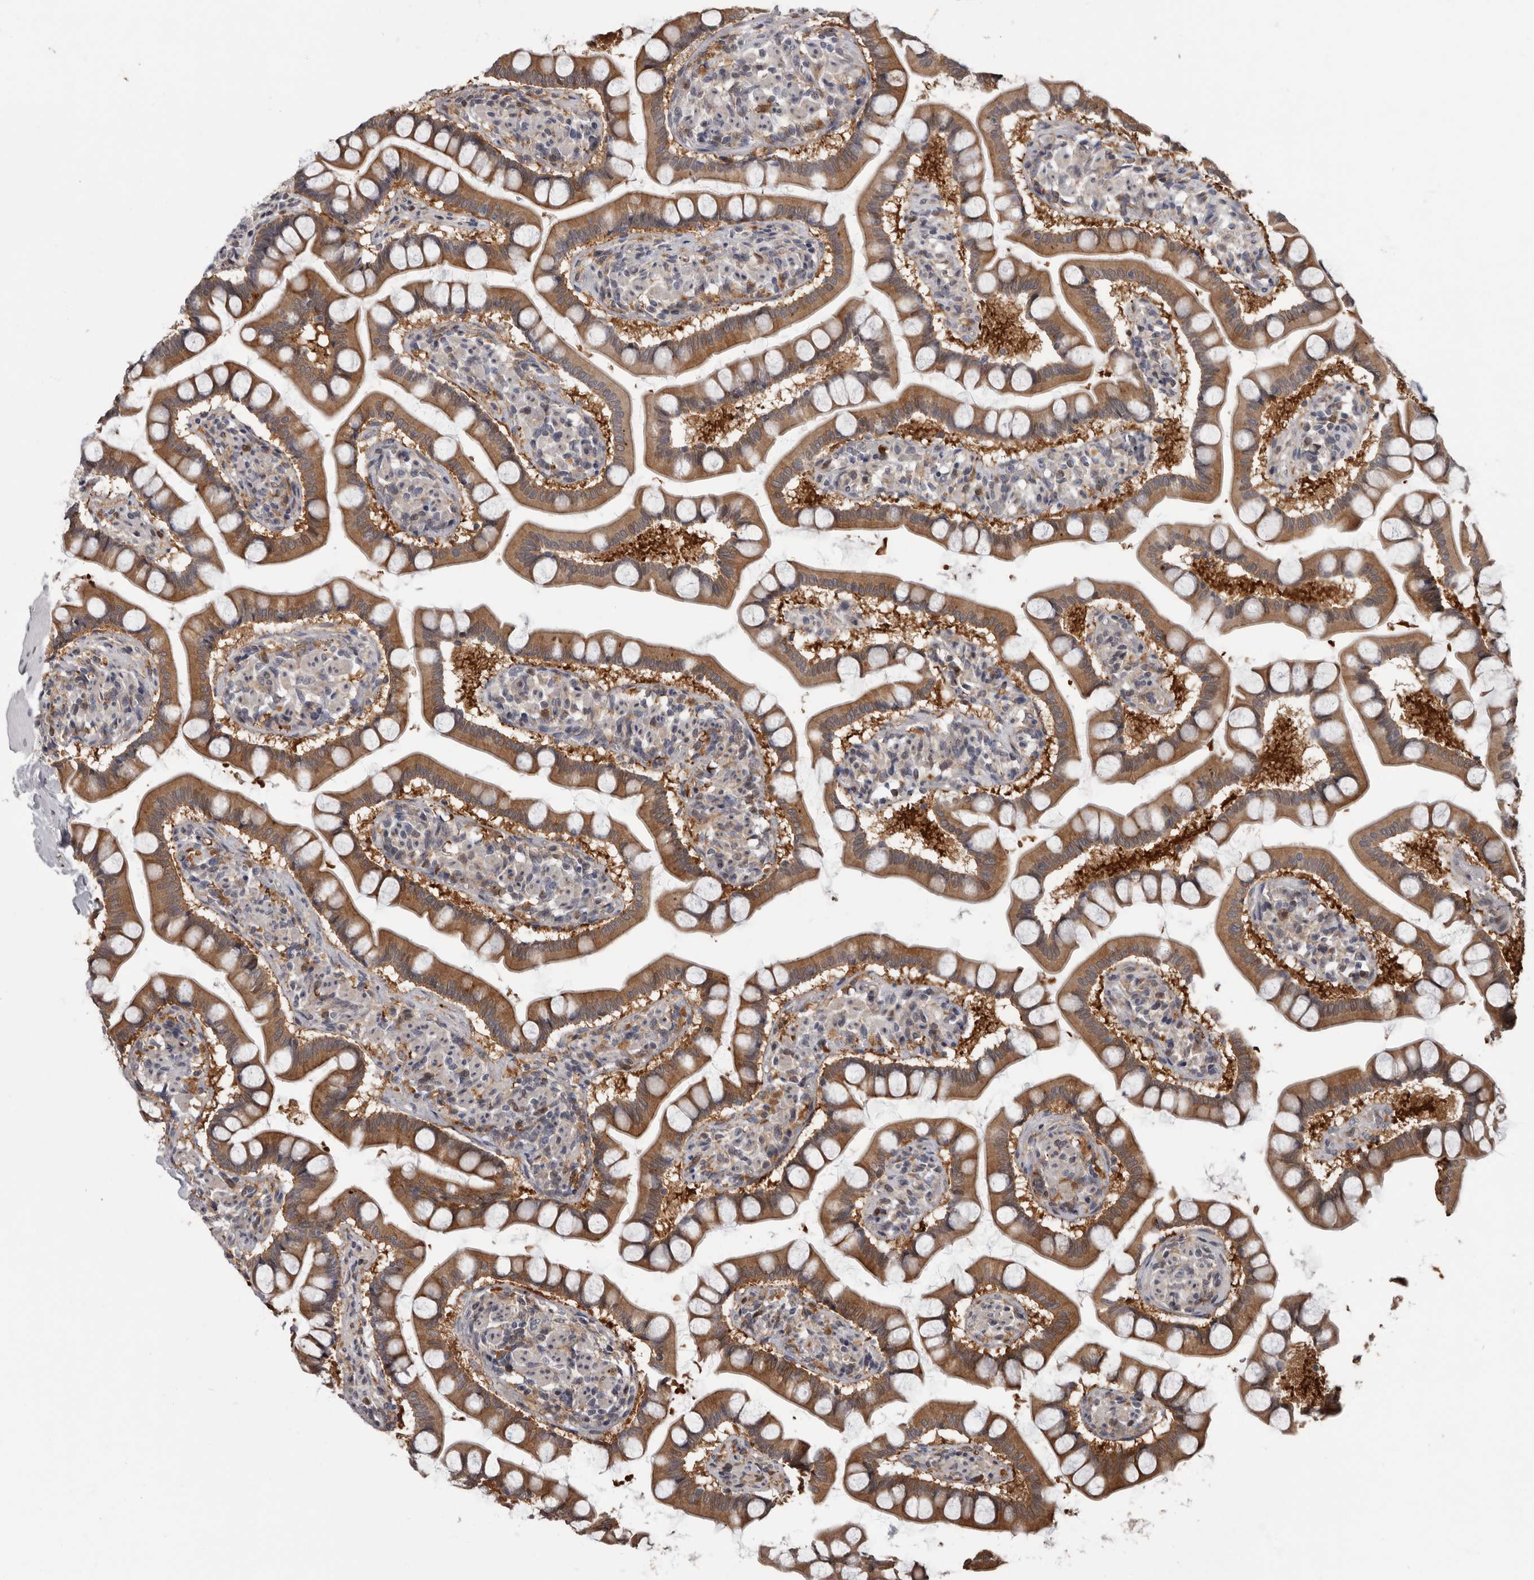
{"staining": {"intensity": "moderate", "quantity": ">75%", "location": "cytoplasmic/membranous"}, "tissue": "small intestine", "cell_type": "Glandular cells", "image_type": "normal", "snomed": [{"axis": "morphology", "description": "Normal tissue, NOS"}, {"axis": "topography", "description": "Small intestine"}], "caption": "Small intestine was stained to show a protein in brown. There is medium levels of moderate cytoplasmic/membranous positivity in about >75% of glandular cells. Nuclei are stained in blue.", "gene": "FGFR4", "patient": {"sex": "male", "age": 41}}